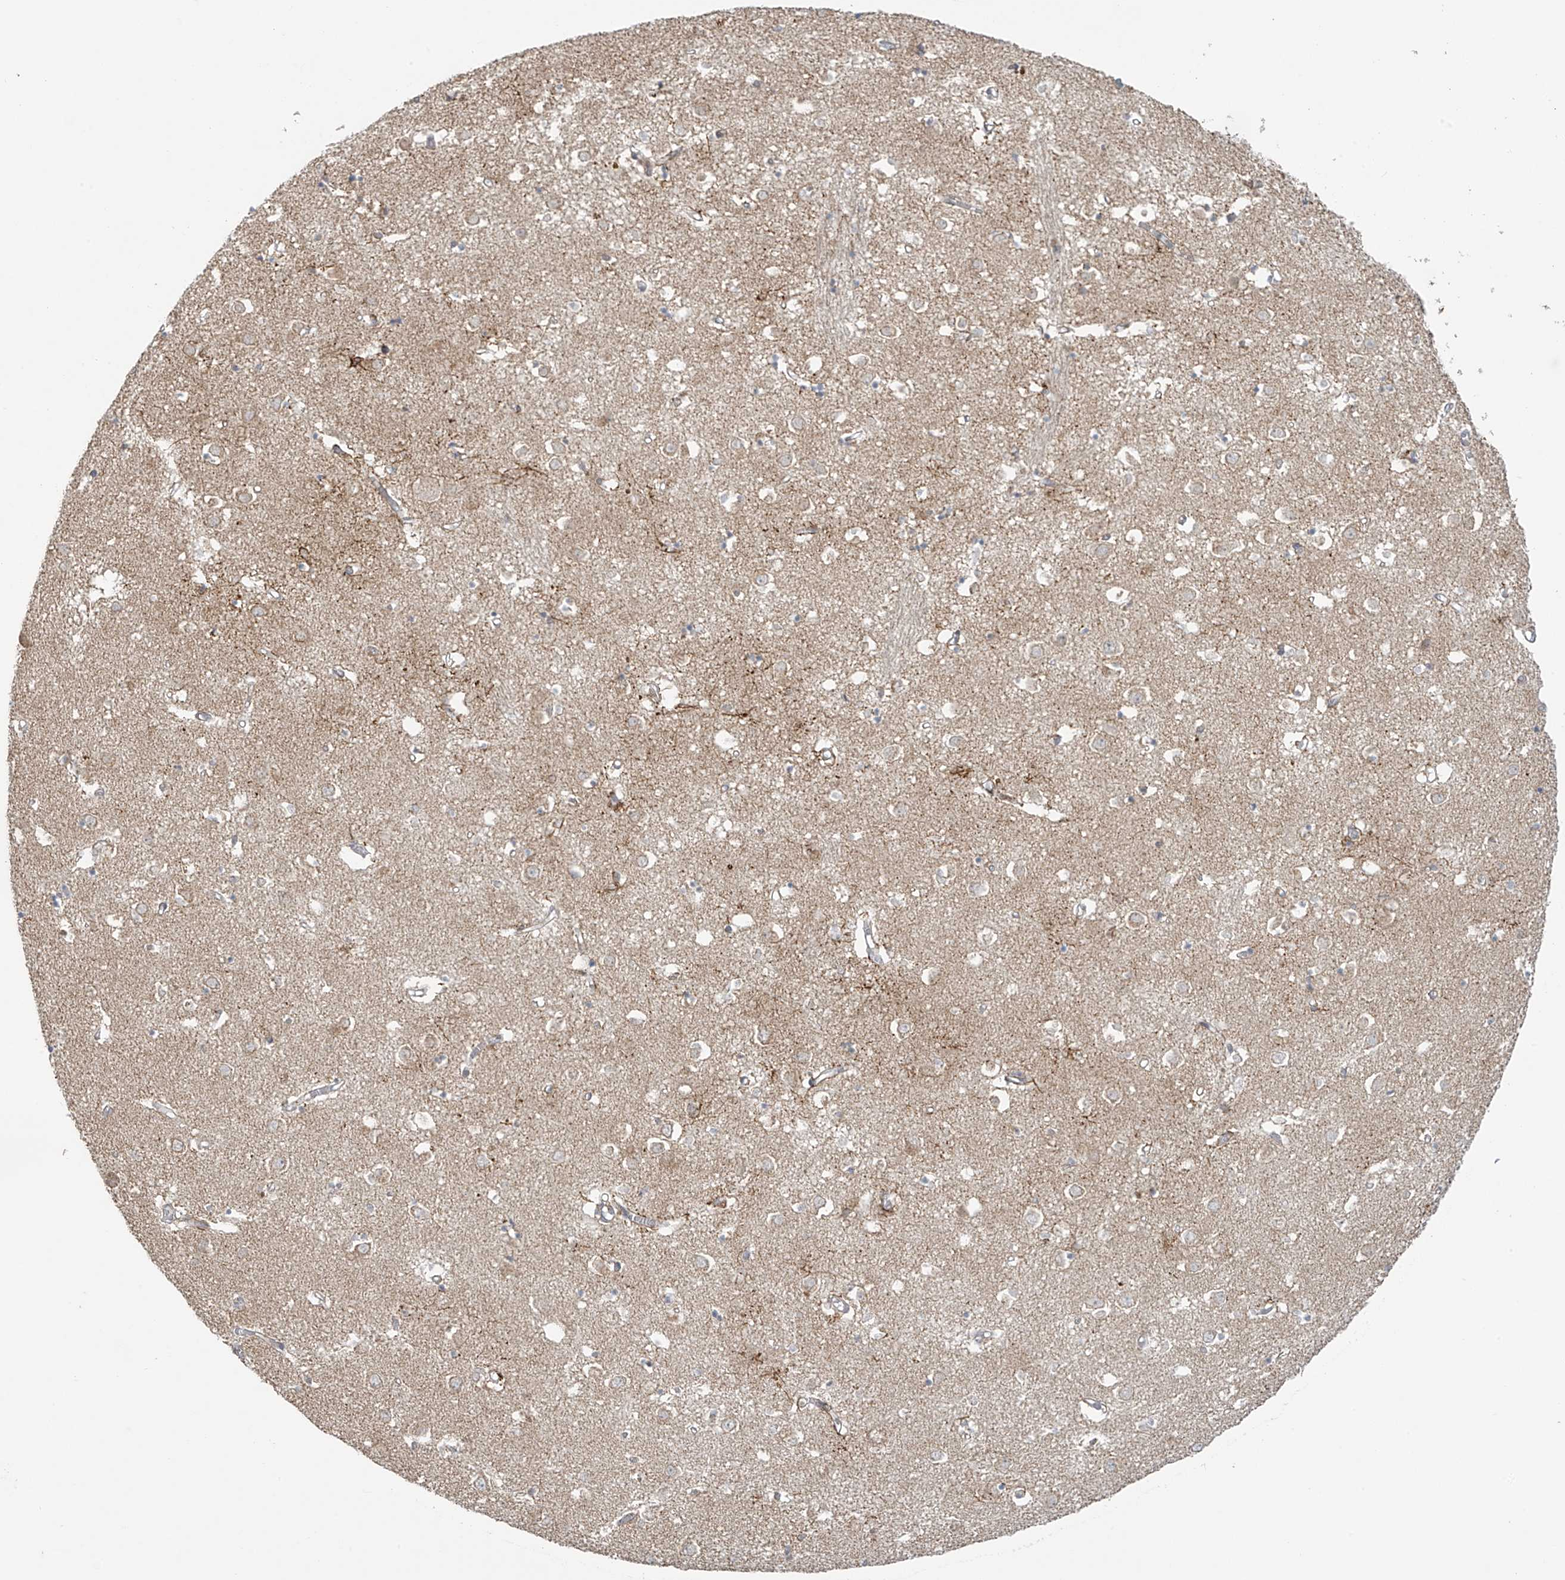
{"staining": {"intensity": "negative", "quantity": "none", "location": "none"}, "tissue": "caudate", "cell_type": "Glial cells", "image_type": "normal", "snomed": [{"axis": "morphology", "description": "Normal tissue, NOS"}, {"axis": "topography", "description": "Lateral ventricle wall"}], "caption": "High power microscopy histopathology image of an IHC histopathology image of normal caudate, revealing no significant positivity in glial cells.", "gene": "HDDC2", "patient": {"sex": "male", "age": 70}}